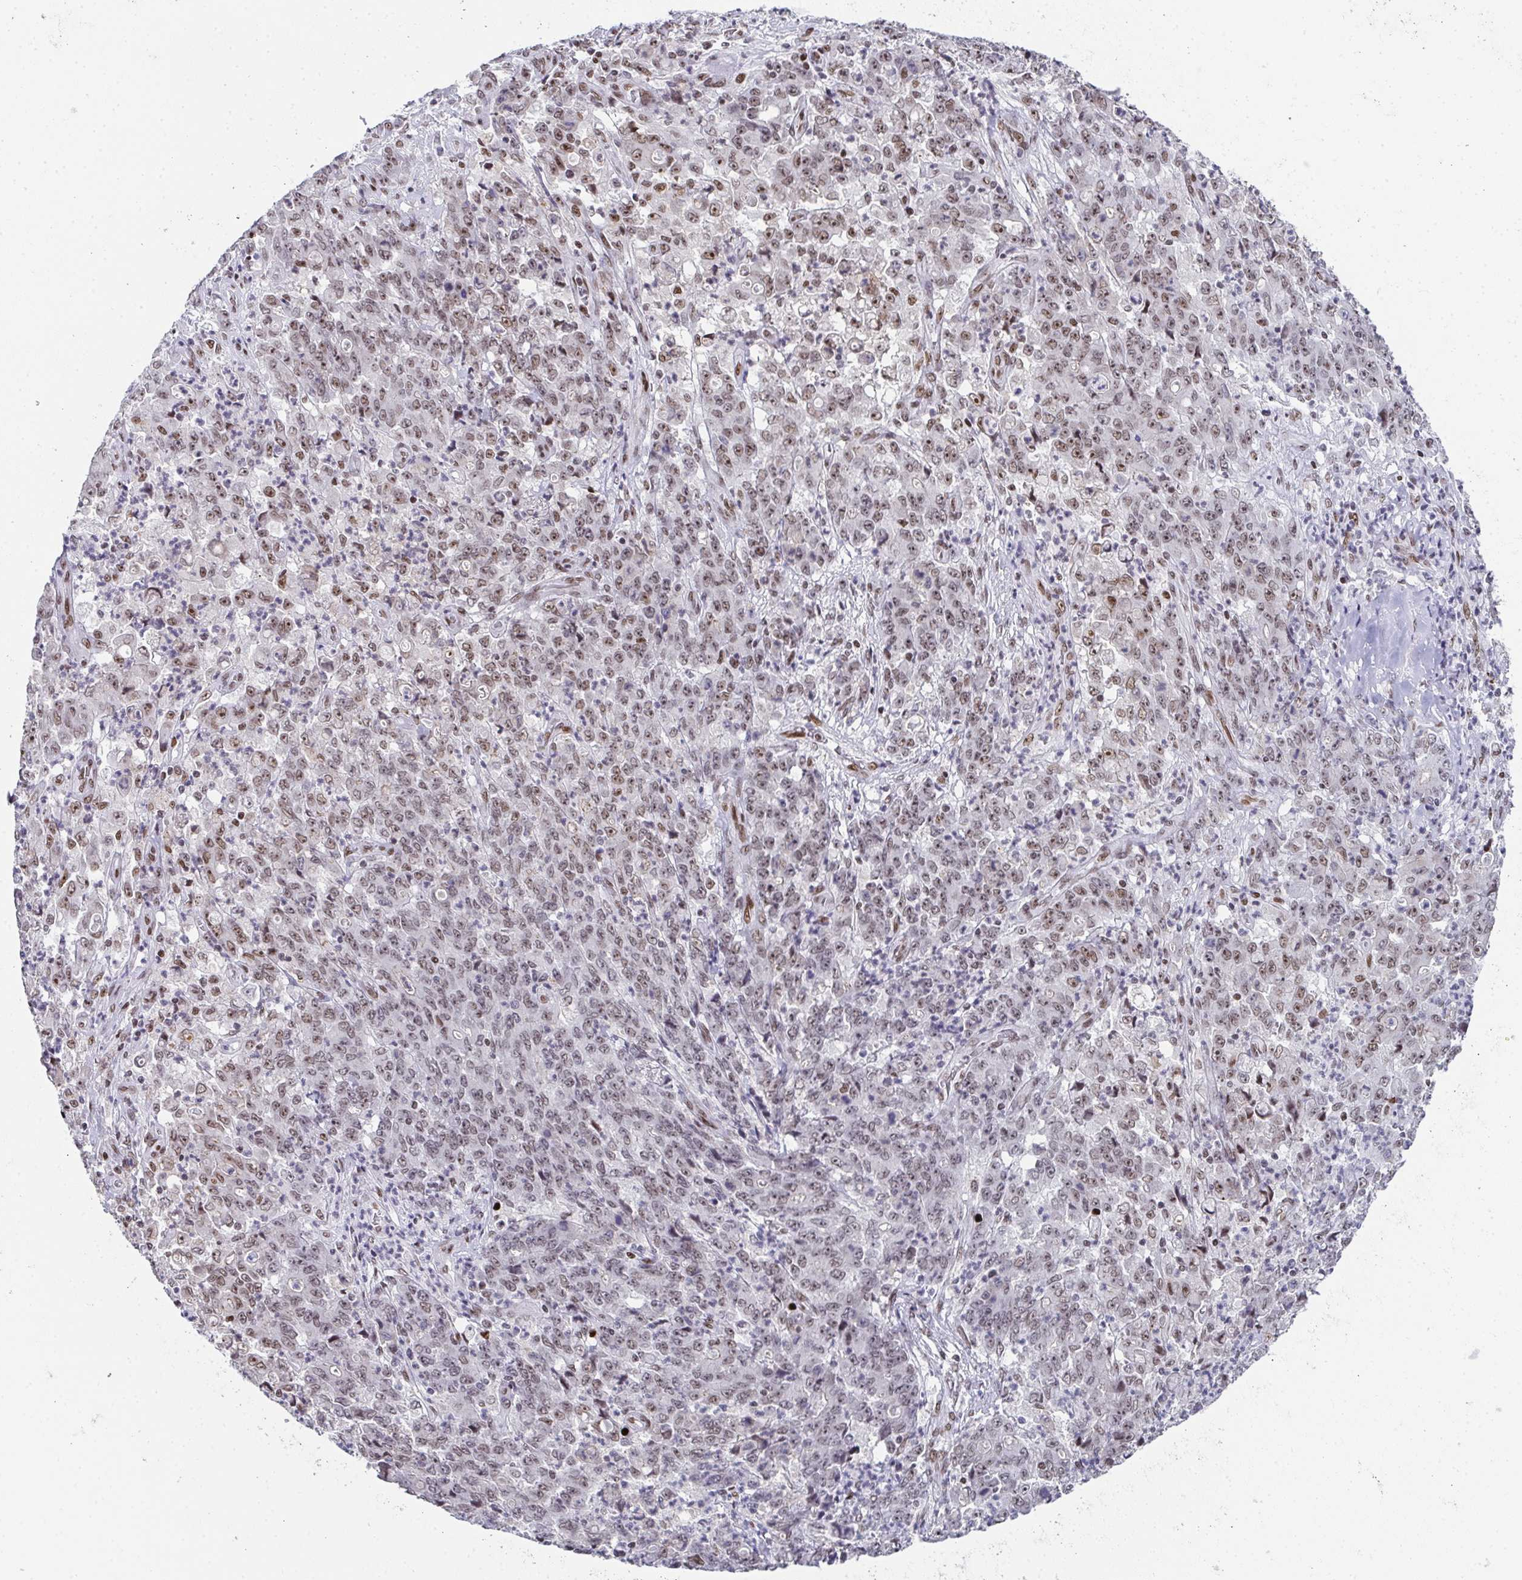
{"staining": {"intensity": "weak", "quantity": "25%-75%", "location": "nuclear"}, "tissue": "stomach cancer", "cell_type": "Tumor cells", "image_type": "cancer", "snomed": [{"axis": "morphology", "description": "Adenocarcinoma, NOS"}, {"axis": "topography", "description": "Stomach, lower"}], "caption": "Protein expression analysis of adenocarcinoma (stomach) reveals weak nuclear positivity in approximately 25%-75% of tumor cells.", "gene": "RB1", "patient": {"sex": "female", "age": 71}}